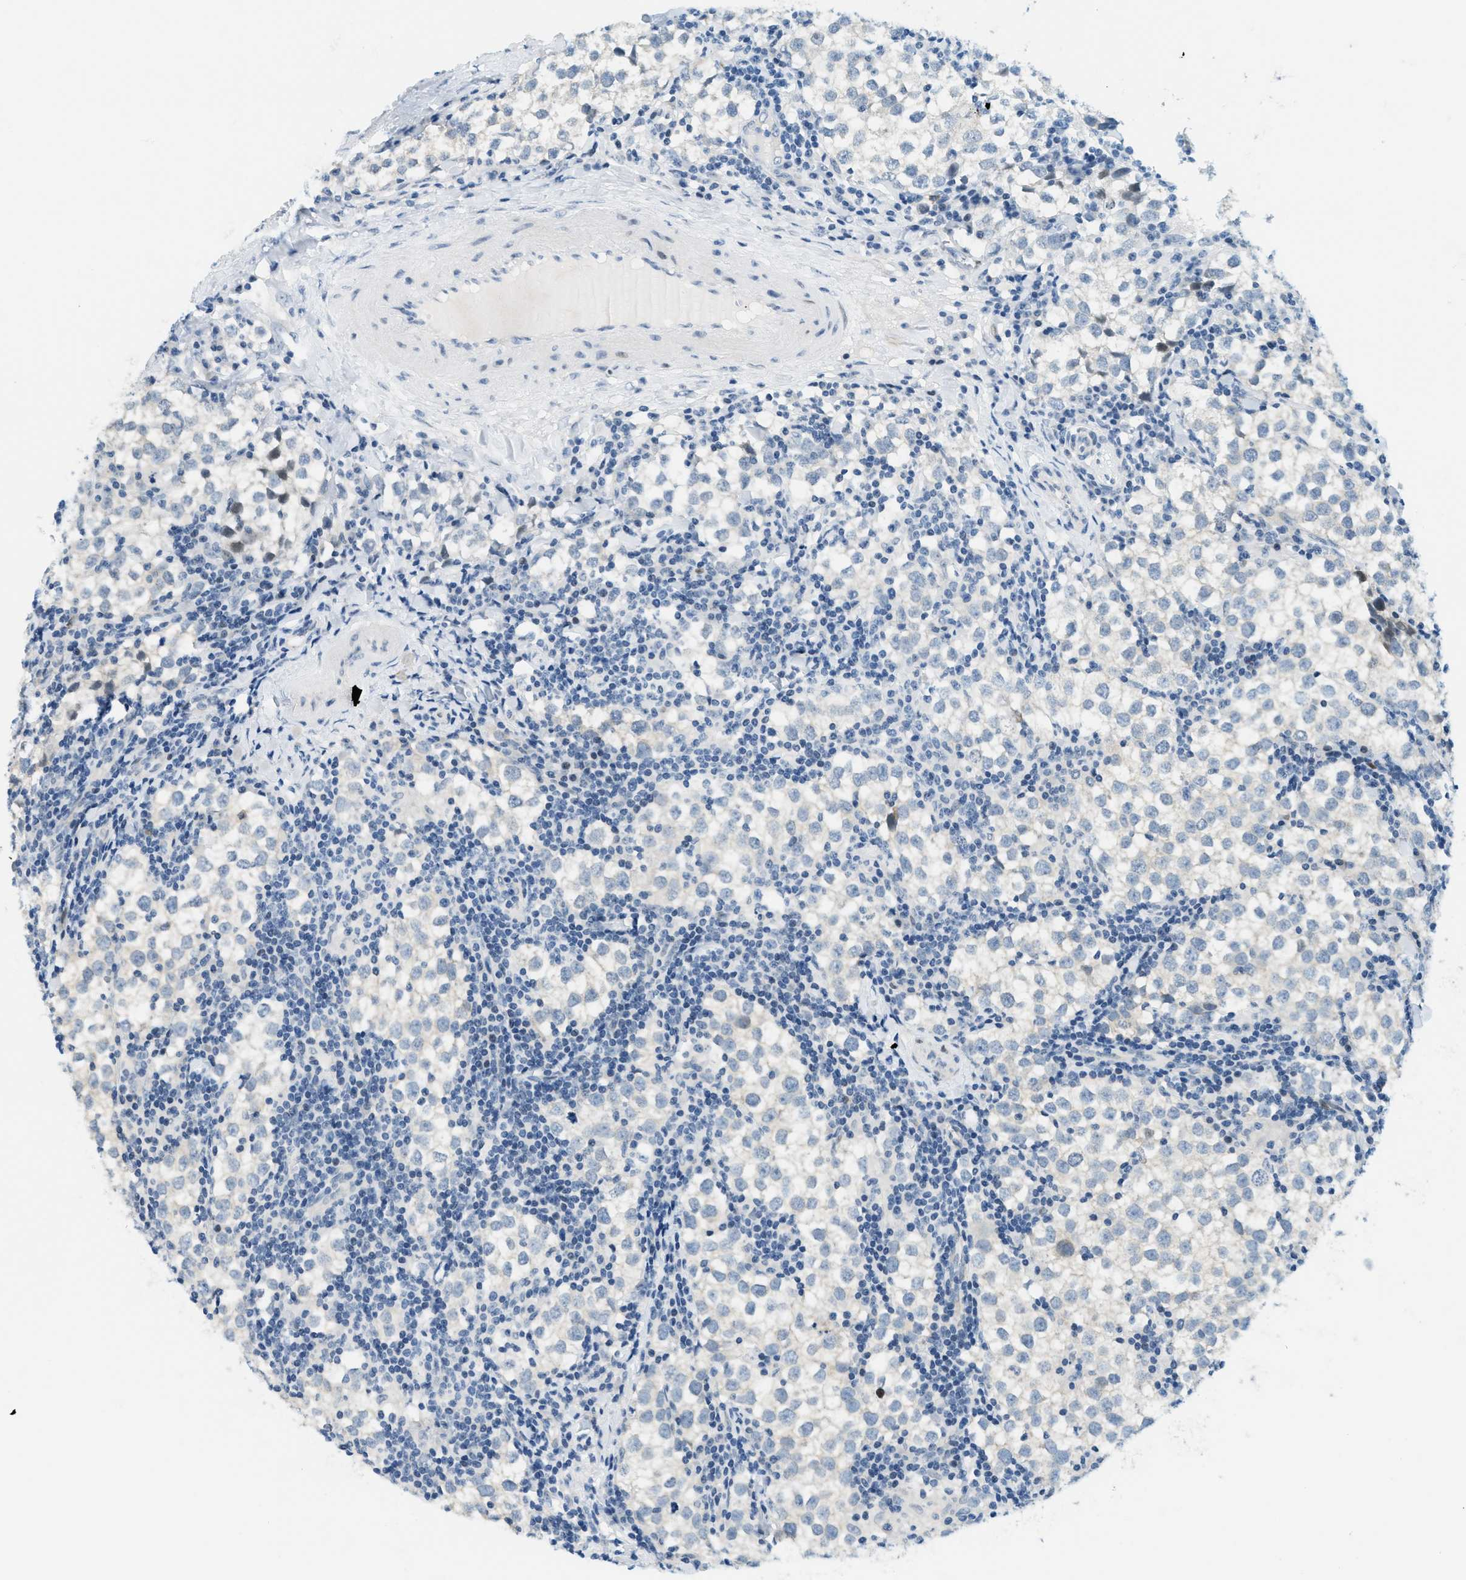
{"staining": {"intensity": "negative", "quantity": "none", "location": "none"}, "tissue": "testis cancer", "cell_type": "Tumor cells", "image_type": "cancer", "snomed": [{"axis": "morphology", "description": "Seminoma, NOS"}, {"axis": "morphology", "description": "Carcinoma, Embryonal, NOS"}, {"axis": "topography", "description": "Testis"}], "caption": "Immunohistochemistry (IHC) image of human testis cancer (embryonal carcinoma) stained for a protein (brown), which reveals no staining in tumor cells.", "gene": "CYP4X1", "patient": {"sex": "male", "age": 36}}